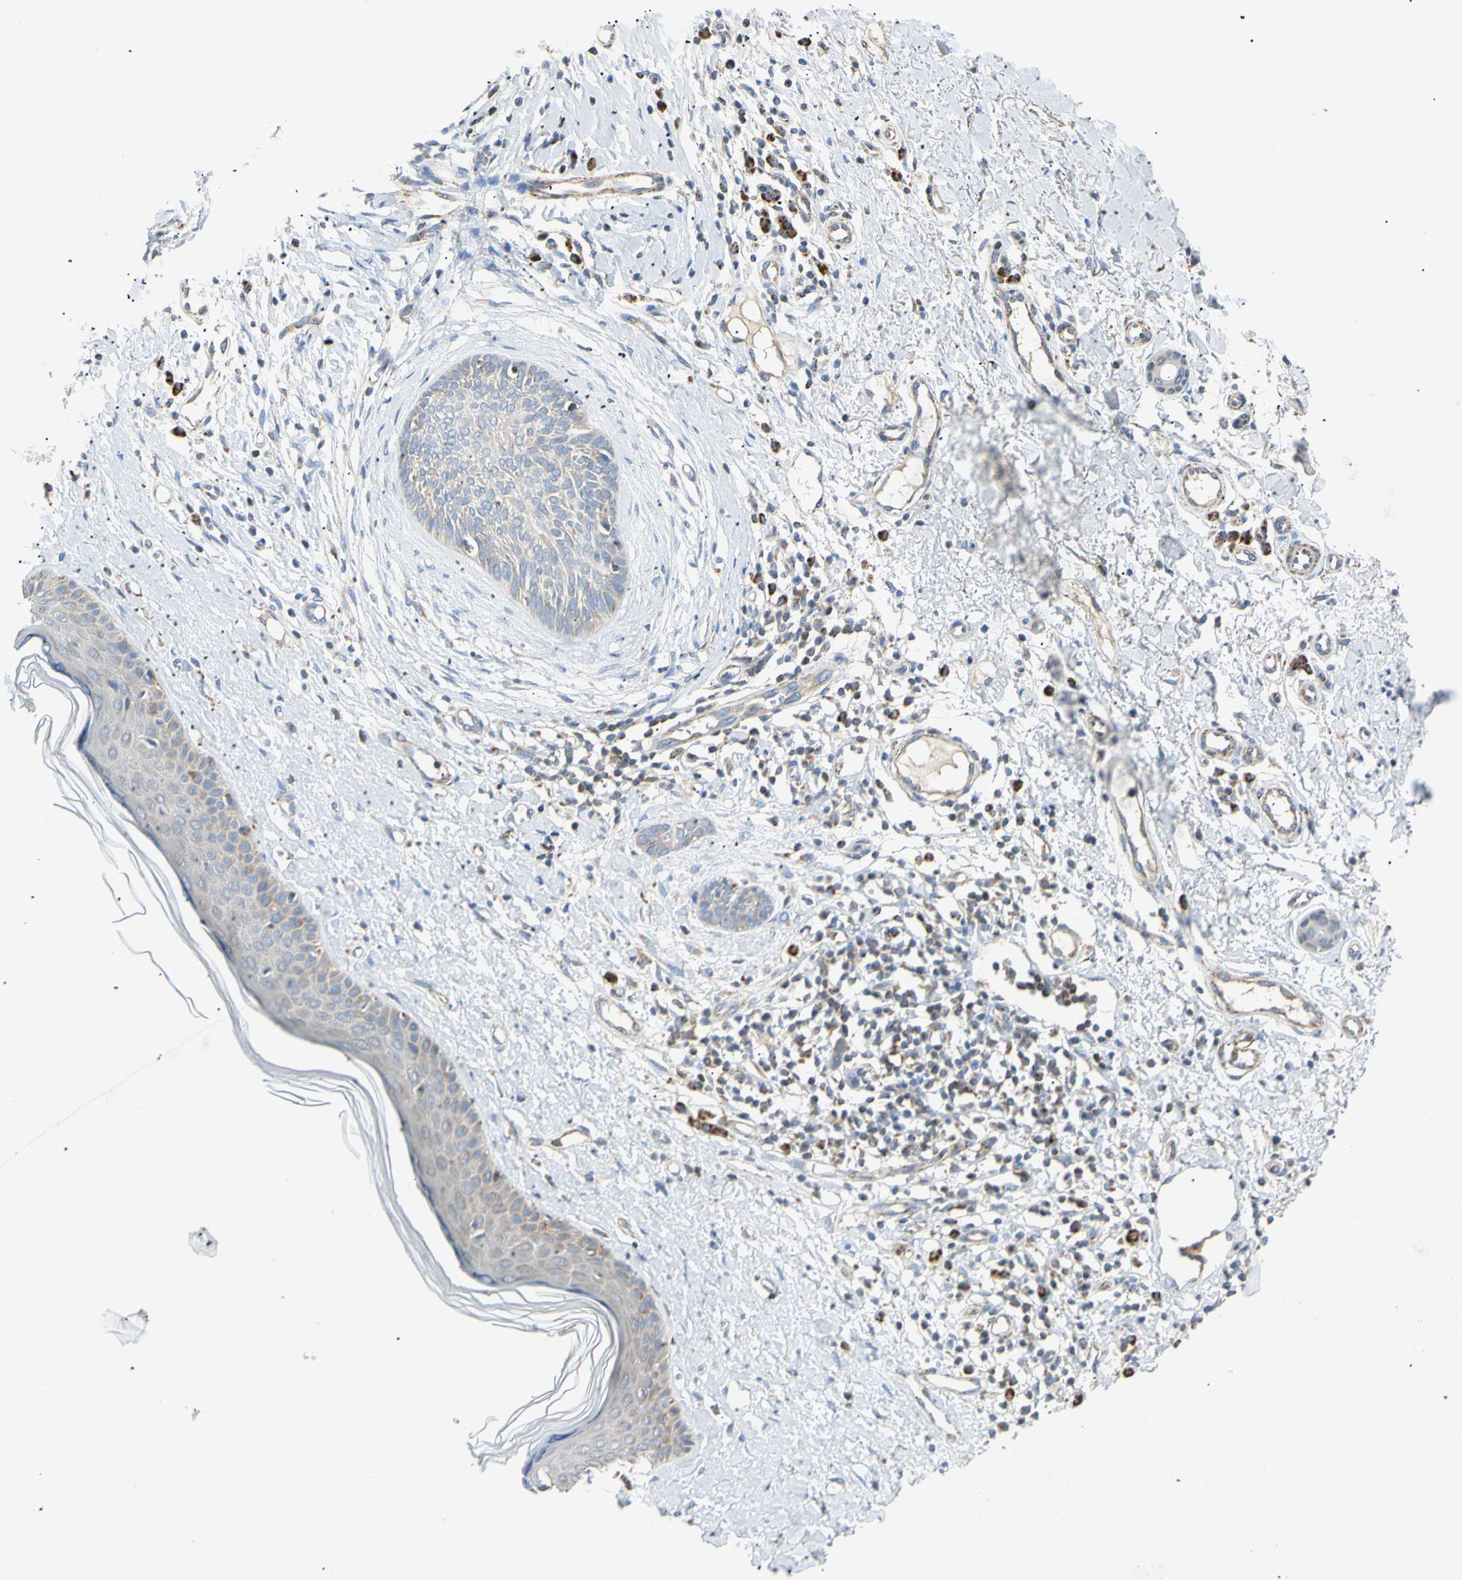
{"staining": {"intensity": "weak", "quantity": "<25%", "location": "cytoplasmic/membranous"}, "tissue": "skin cancer", "cell_type": "Tumor cells", "image_type": "cancer", "snomed": [{"axis": "morphology", "description": "Normal tissue, NOS"}, {"axis": "morphology", "description": "Basal cell carcinoma"}, {"axis": "topography", "description": "Skin"}], "caption": "IHC micrograph of skin cancer stained for a protein (brown), which displays no positivity in tumor cells.", "gene": "ACAT1", "patient": {"sex": "male", "age": 71}}